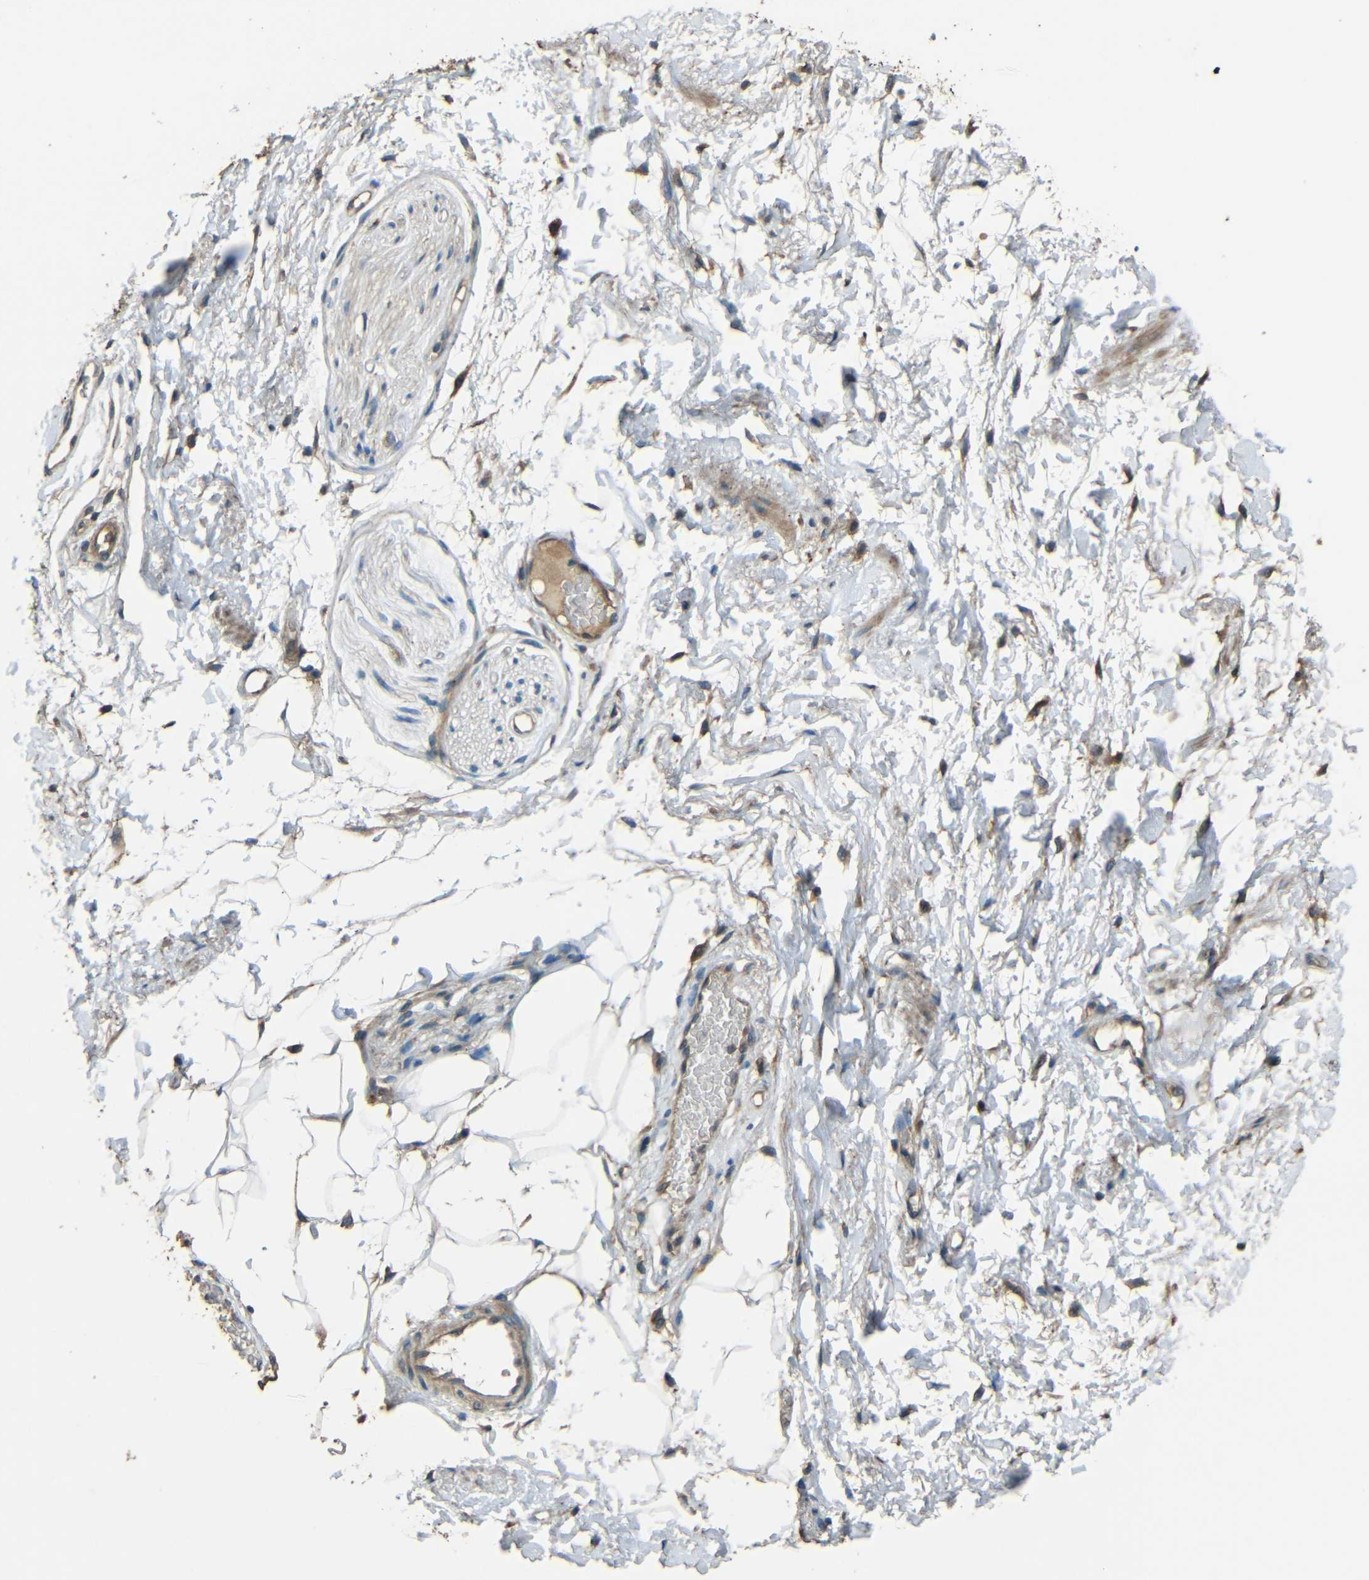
{"staining": {"intensity": "moderate", "quantity": ">75%", "location": "cytoplasmic/membranous"}, "tissue": "adipose tissue", "cell_type": "Adipocytes", "image_type": "normal", "snomed": [{"axis": "morphology", "description": "Normal tissue, NOS"}, {"axis": "topography", "description": "Soft tissue"}, {"axis": "topography", "description": "Peripheral nerve tissue"}], "caption": "This micrograph reveals IHC staining of normal human adipose tissue, with medium moderate cytoplasmic/membranous positivity in approximately >75% of adipocytes.", "gene": "ACACA", "patient": {"sex": "female", "age": 71}}